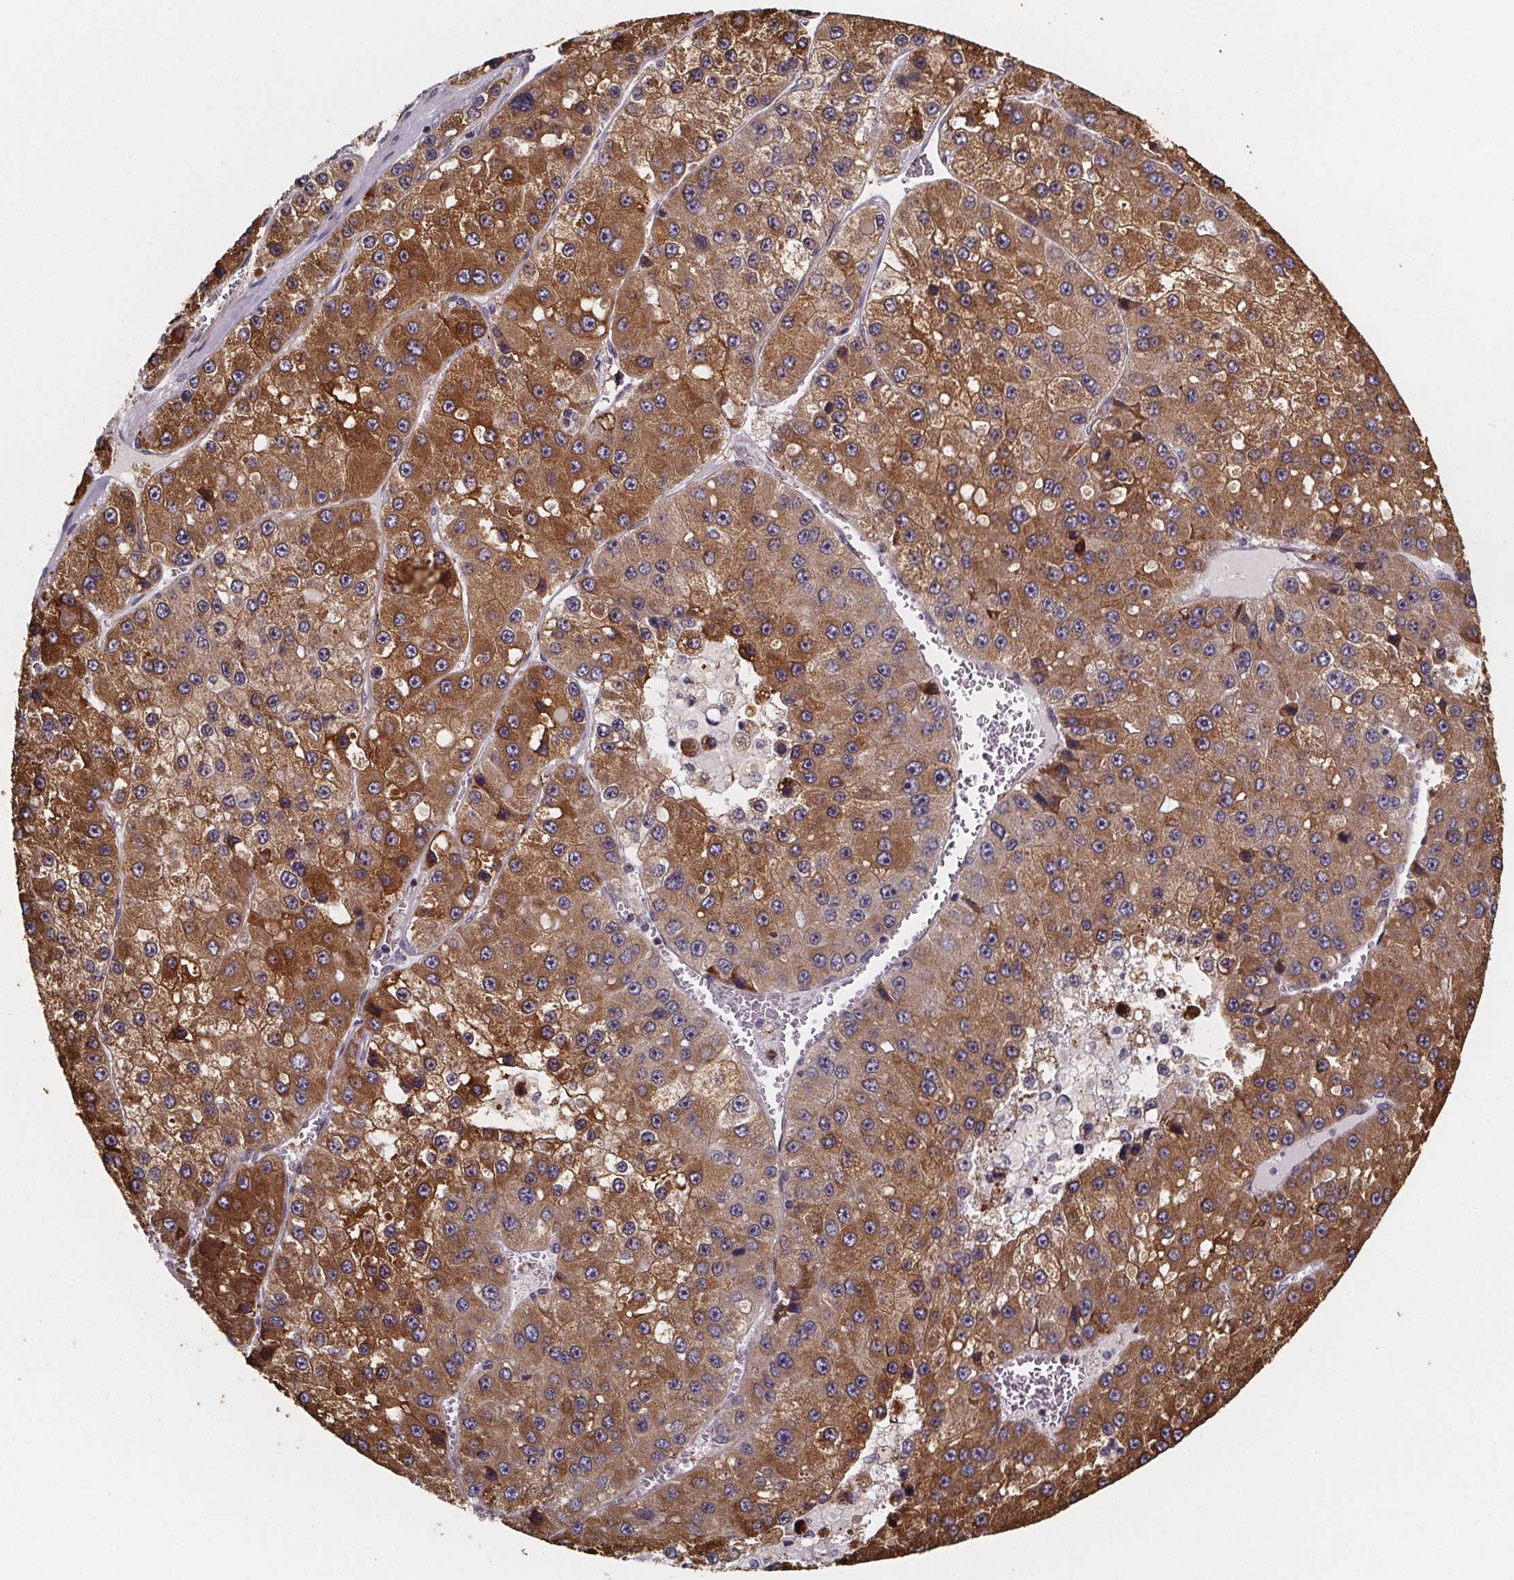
{"staining": {"intensity": "moderate", "quantity": "25%-75%", "location": "cytoplasmic/membranous"}, "tissue": "liver cancer", "cell_type": "Tumor cells", "image_type": "cancer", "snomed": [{"axis": "morphology", "description": "Carcinoma, Hepatocellular, NOS"}, {"axis": "topography", "description": "Liver"}], "caption": "This histopathology image demonstrates liver cancer stained with immunohistochemistry to label a protein in brown. The cytoplasmic/membranous of tumor cells show moderate positivity for the protein. Nuclei are counter-stained blue.", "gene": "NDST1", "patient": {"sex": "female", "age": 73}}